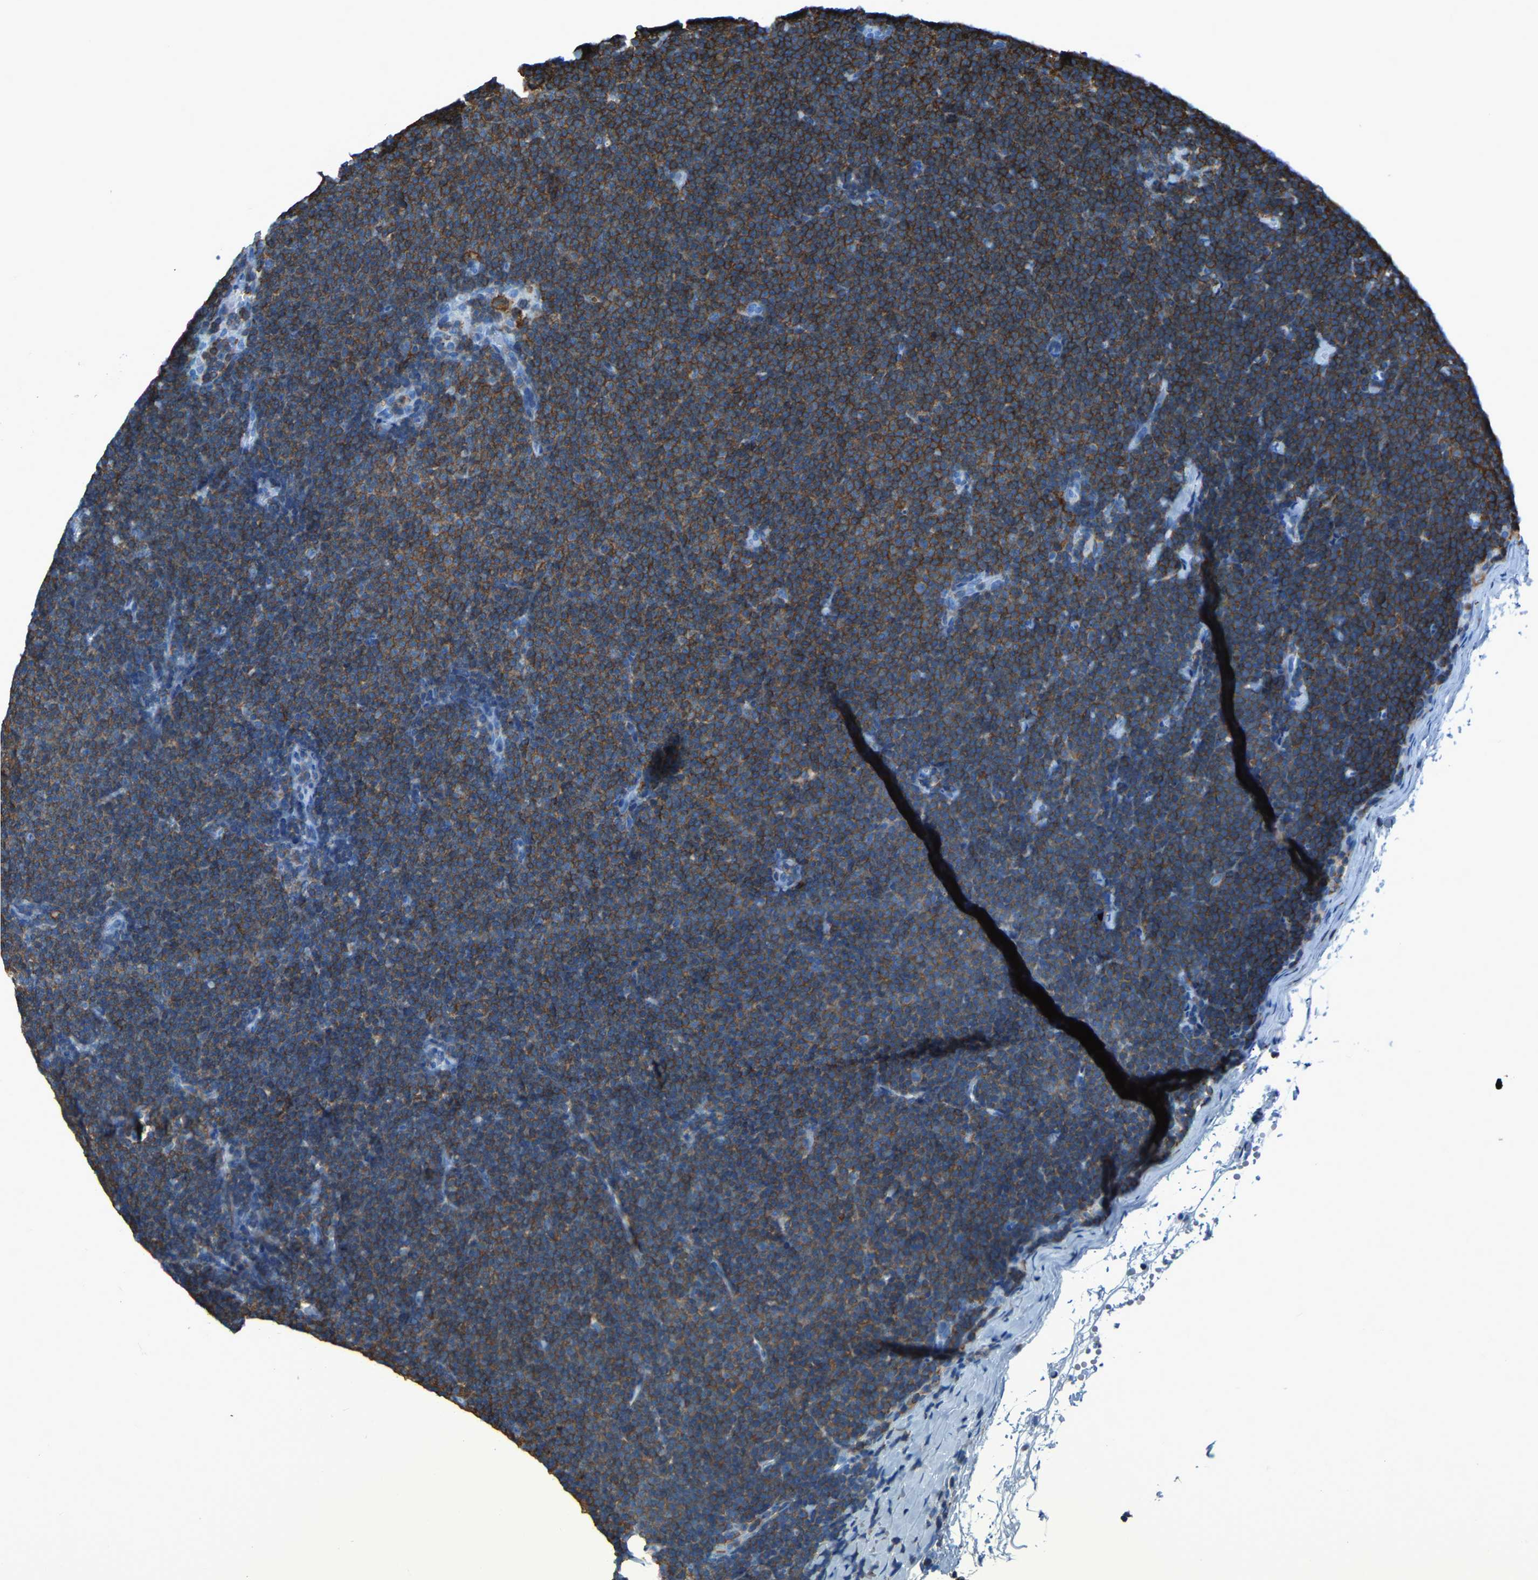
{"staining": {"intensity": "strong", "quantity": ">75%", "location": "cytoplasmic/membranous"}, "tissue": "lymphoma", "cell_type": "Tumor cells", "image_type": "cancer", "snomed": [{"axis": "morphology", "description": "Malignant lymphoma, non-Hodgkin's type, Low grade"}, {"axis": "topography", "description": "Lymph node"}], "caption": "Protein expression analysis of human malignant lymphoma, non-Hodgkin's type (low-grade) reveals strong cytoplasmic/membranous expression in approximately >75% of tumor cells.", "gene": "LSP1", "patient": {"sex": "female", "age": 53}}